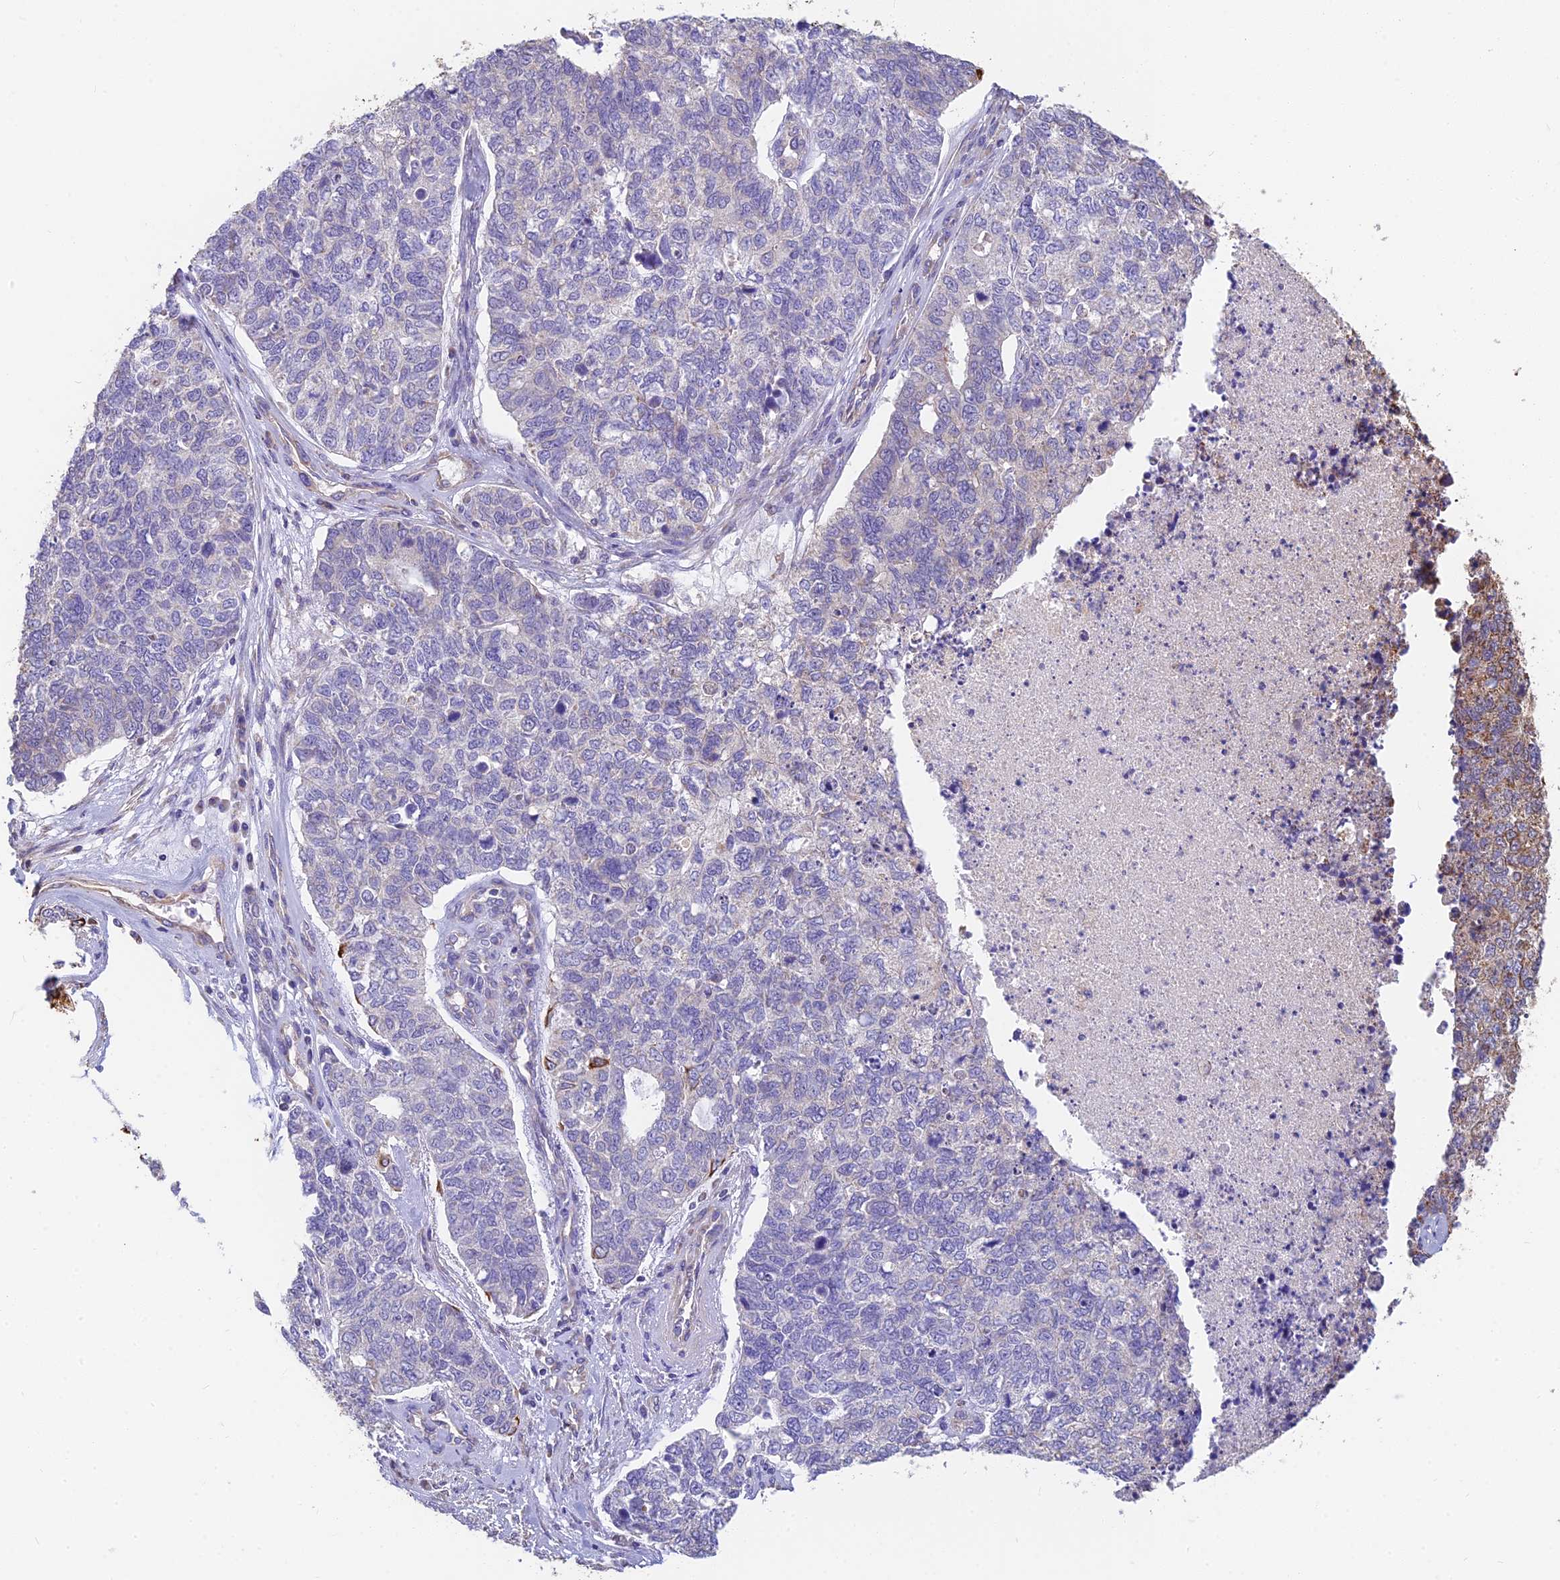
{"staining": {"intensity": "moderate", "quantity": "25%-75%", "location": "cytoplasmic/membranous"}, "tissue": "cervical cancer", "cell_type": "Tumor cells", "image_type": "cancer", "snomed": [{"axis": "morphology", "description": "Squamous cell carcinoma, NOS"}, {"axis": "topography", "description": "Cervix"}], "caption": "This is a photomicrograph of immunohistochemistry staining of cervical cancer, which shows moderate expression in the cytoplasmic/membranous of tumor cells.", "gene": "DSTYK", "patient": {"sex": "female", "age": 63}}